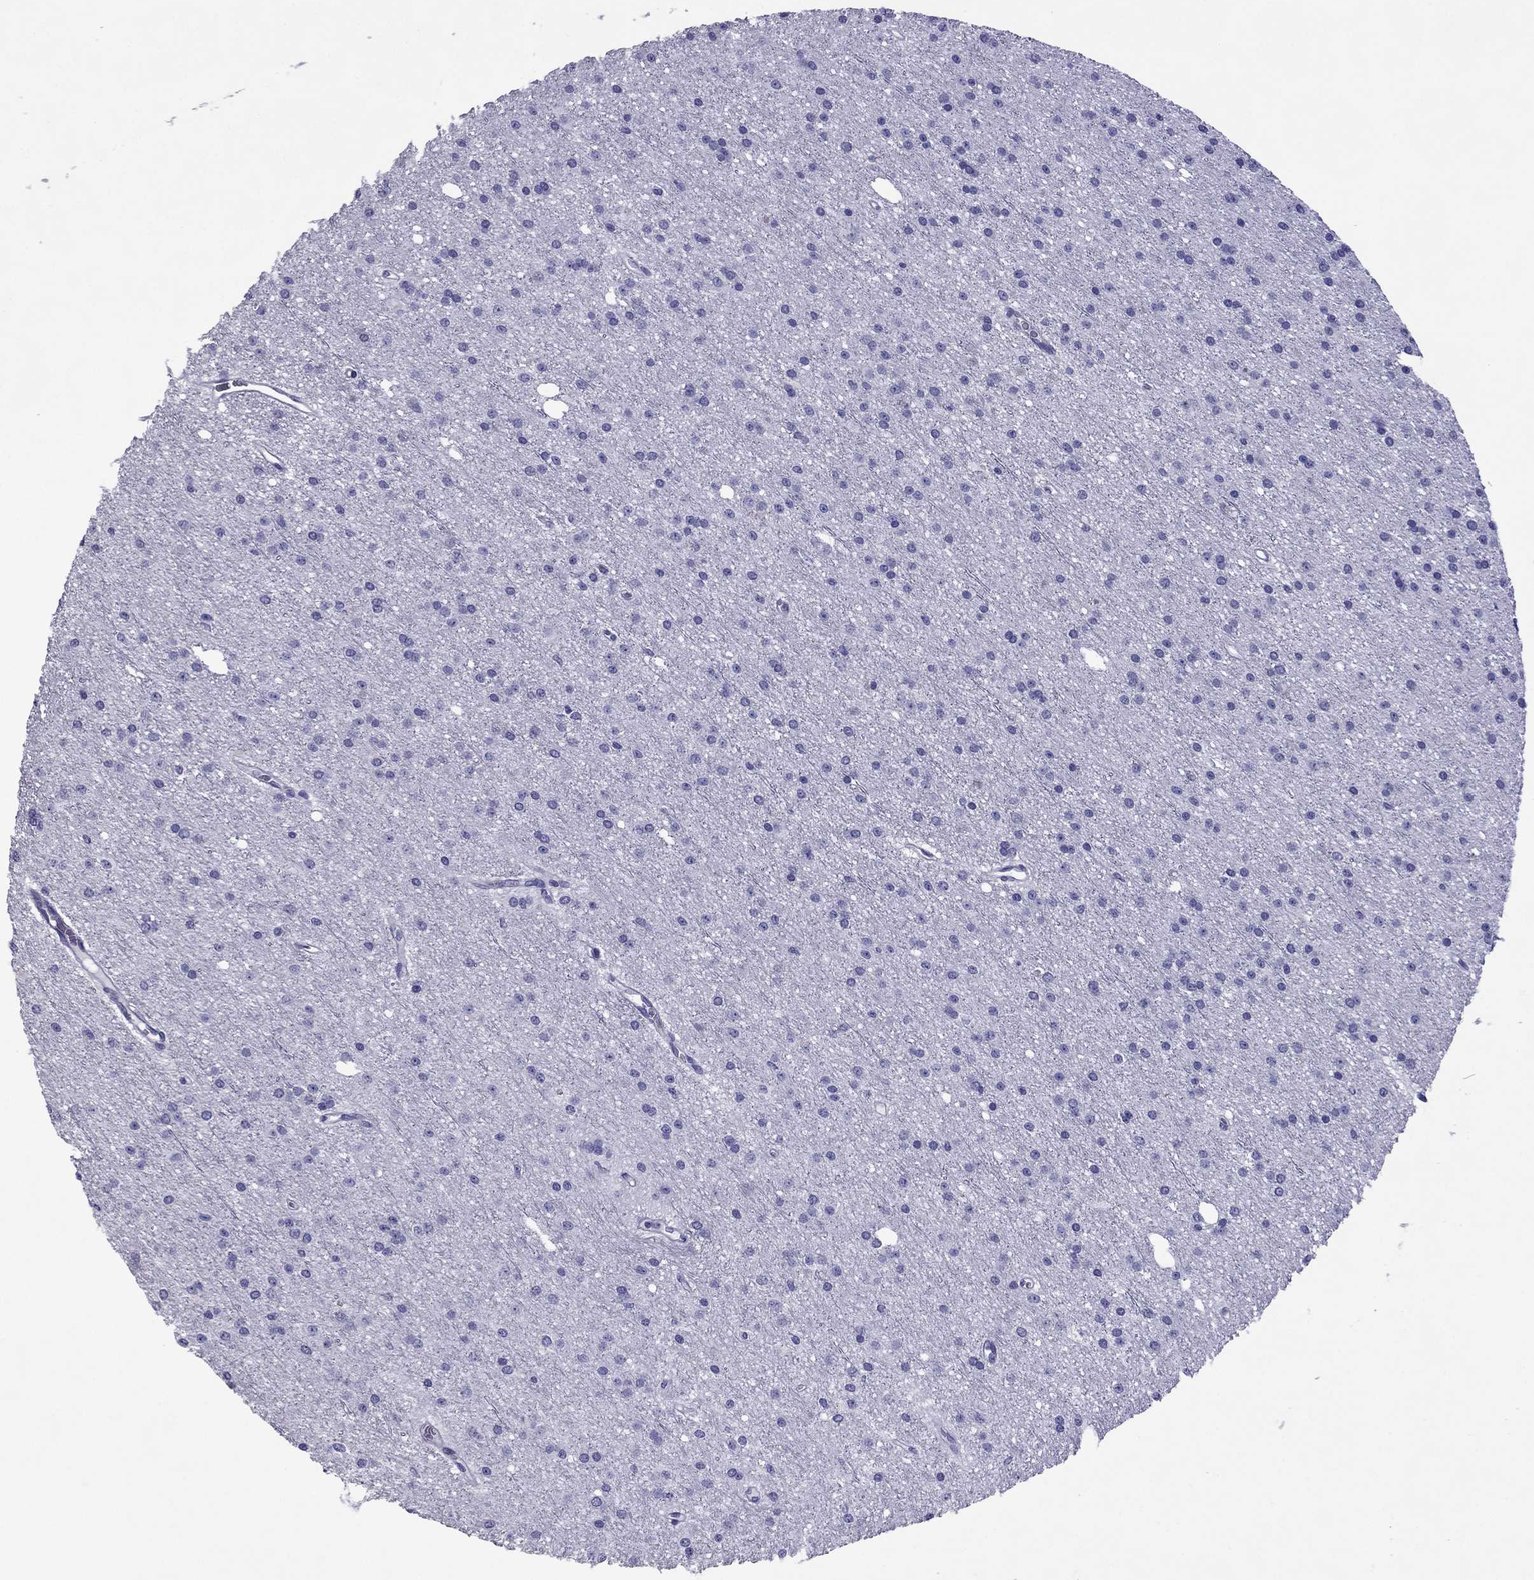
{"staining": {"intensity": "negative", "quantity": "none", "location": "none"}, "tissue": "glioma", "cell_type": "Tumor cells", "image_type": "cancer", "snomed": [{"axis": "morphology", "description": "Glioma, malignant, Low grade"}, {"axis": "topography", "description": "Brain"}], "caption": "High magnification brightfield microscopy of glioma stained with DAB (3,3'-diaminobenzidine) (brown) and counterstained with hematoxylin (blue): tumor cells show no significant positivity. (Immunohistochemistry, brightfield microscopy, high magnification).", "gene": "MYL11", "patient": {"sex": "male", "age": 27}}